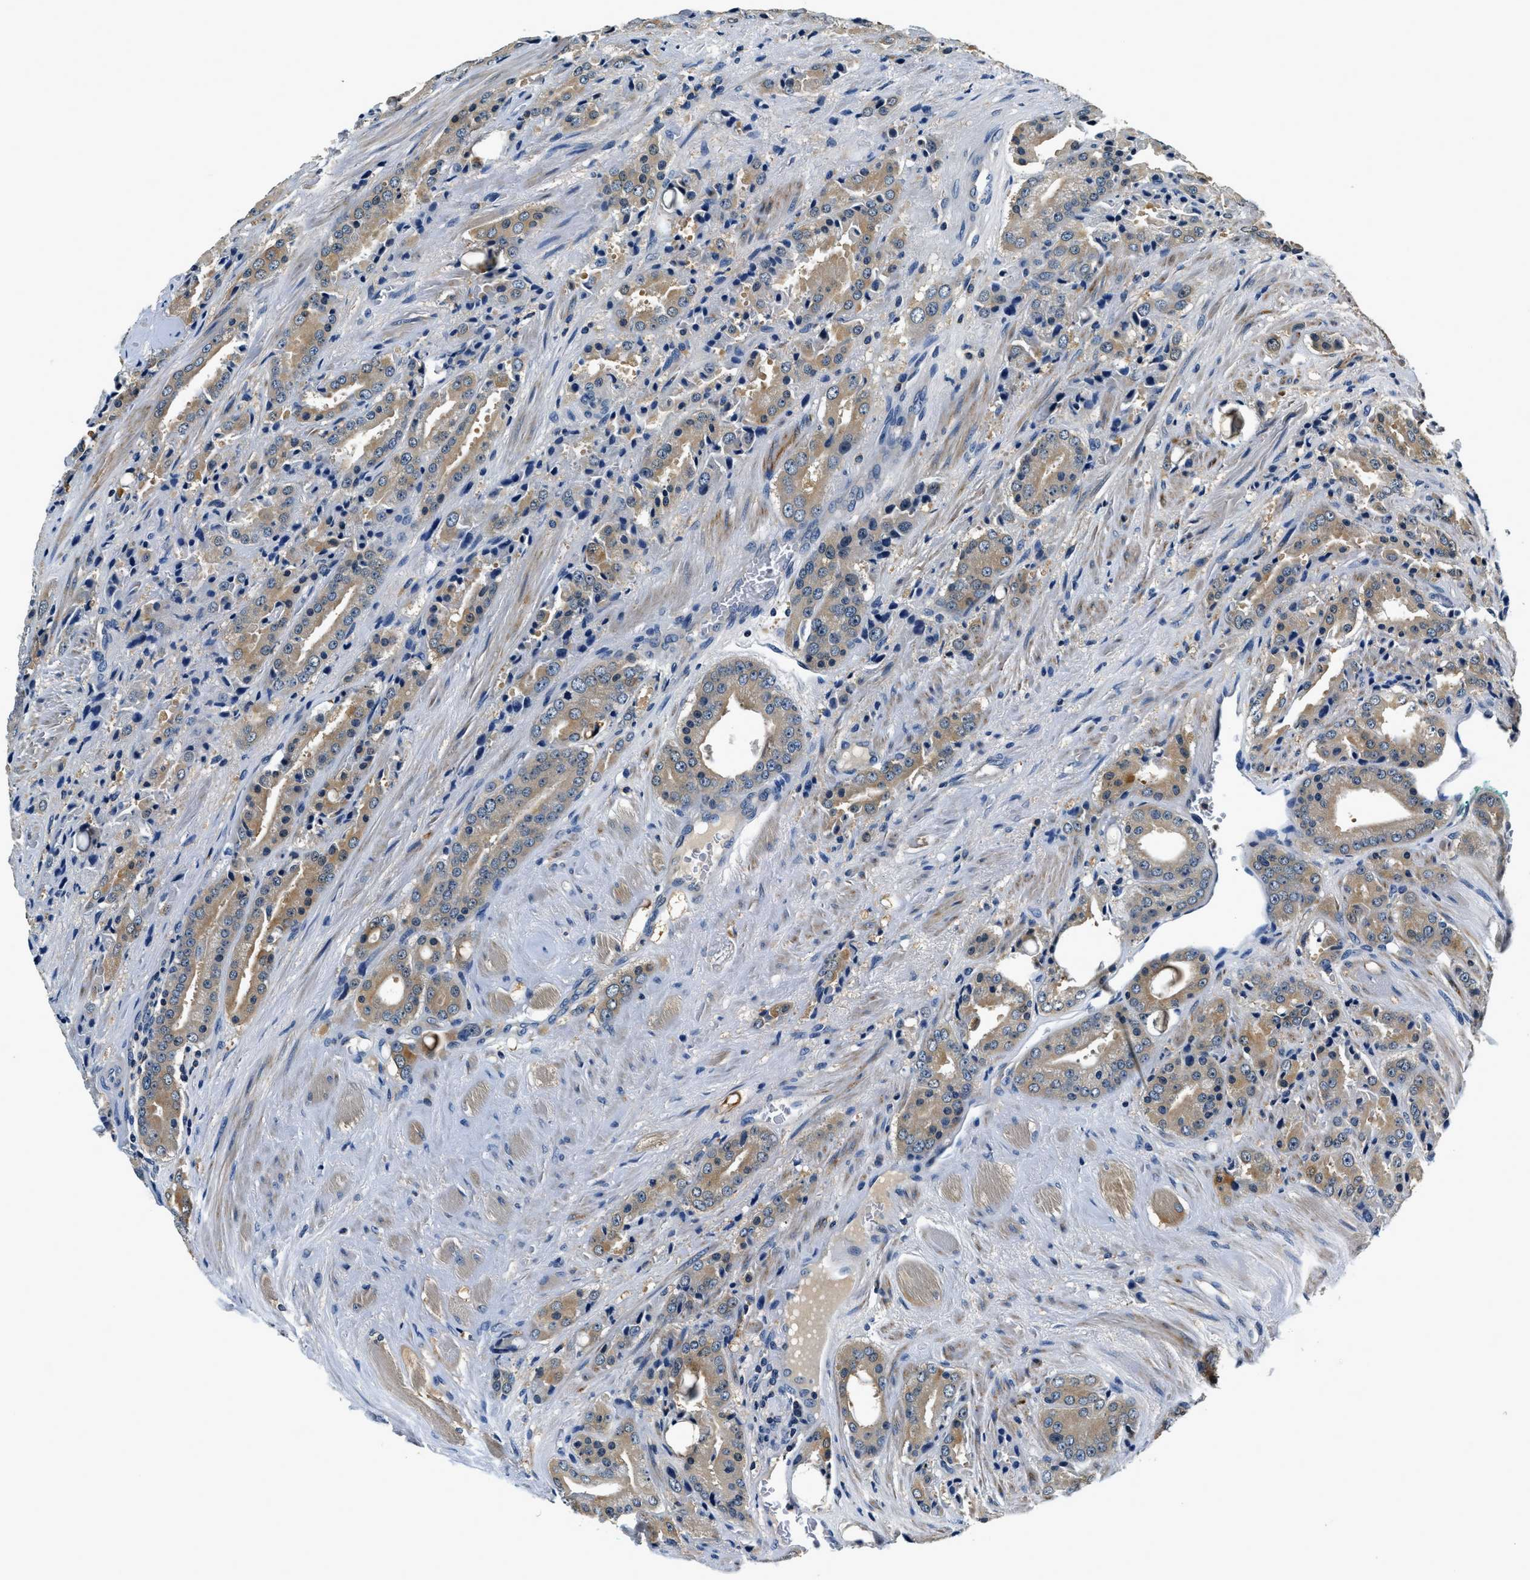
{"staining": {"intensity": "weak", "quantity": ">75%", "location": "cytoplasmic/membranous"}, "tissue": "prostate cancer", "cell_type": "Tumor cells", "image_type": "cancer", "snomed": [{"axis": "morphology", "description": "Adenocarcinoma, High grade"}, {"axis": "topography", "description": "Prostate"}], "caption": "This image shows IHC staining of human prostate cancer (high-grade adenocarcinoma), with low weak cytoplasmic/membranous staining in approximately >75% of tumor cells.", "gene": "RESF1", "patient": {"sex": "male", "age": 71}}